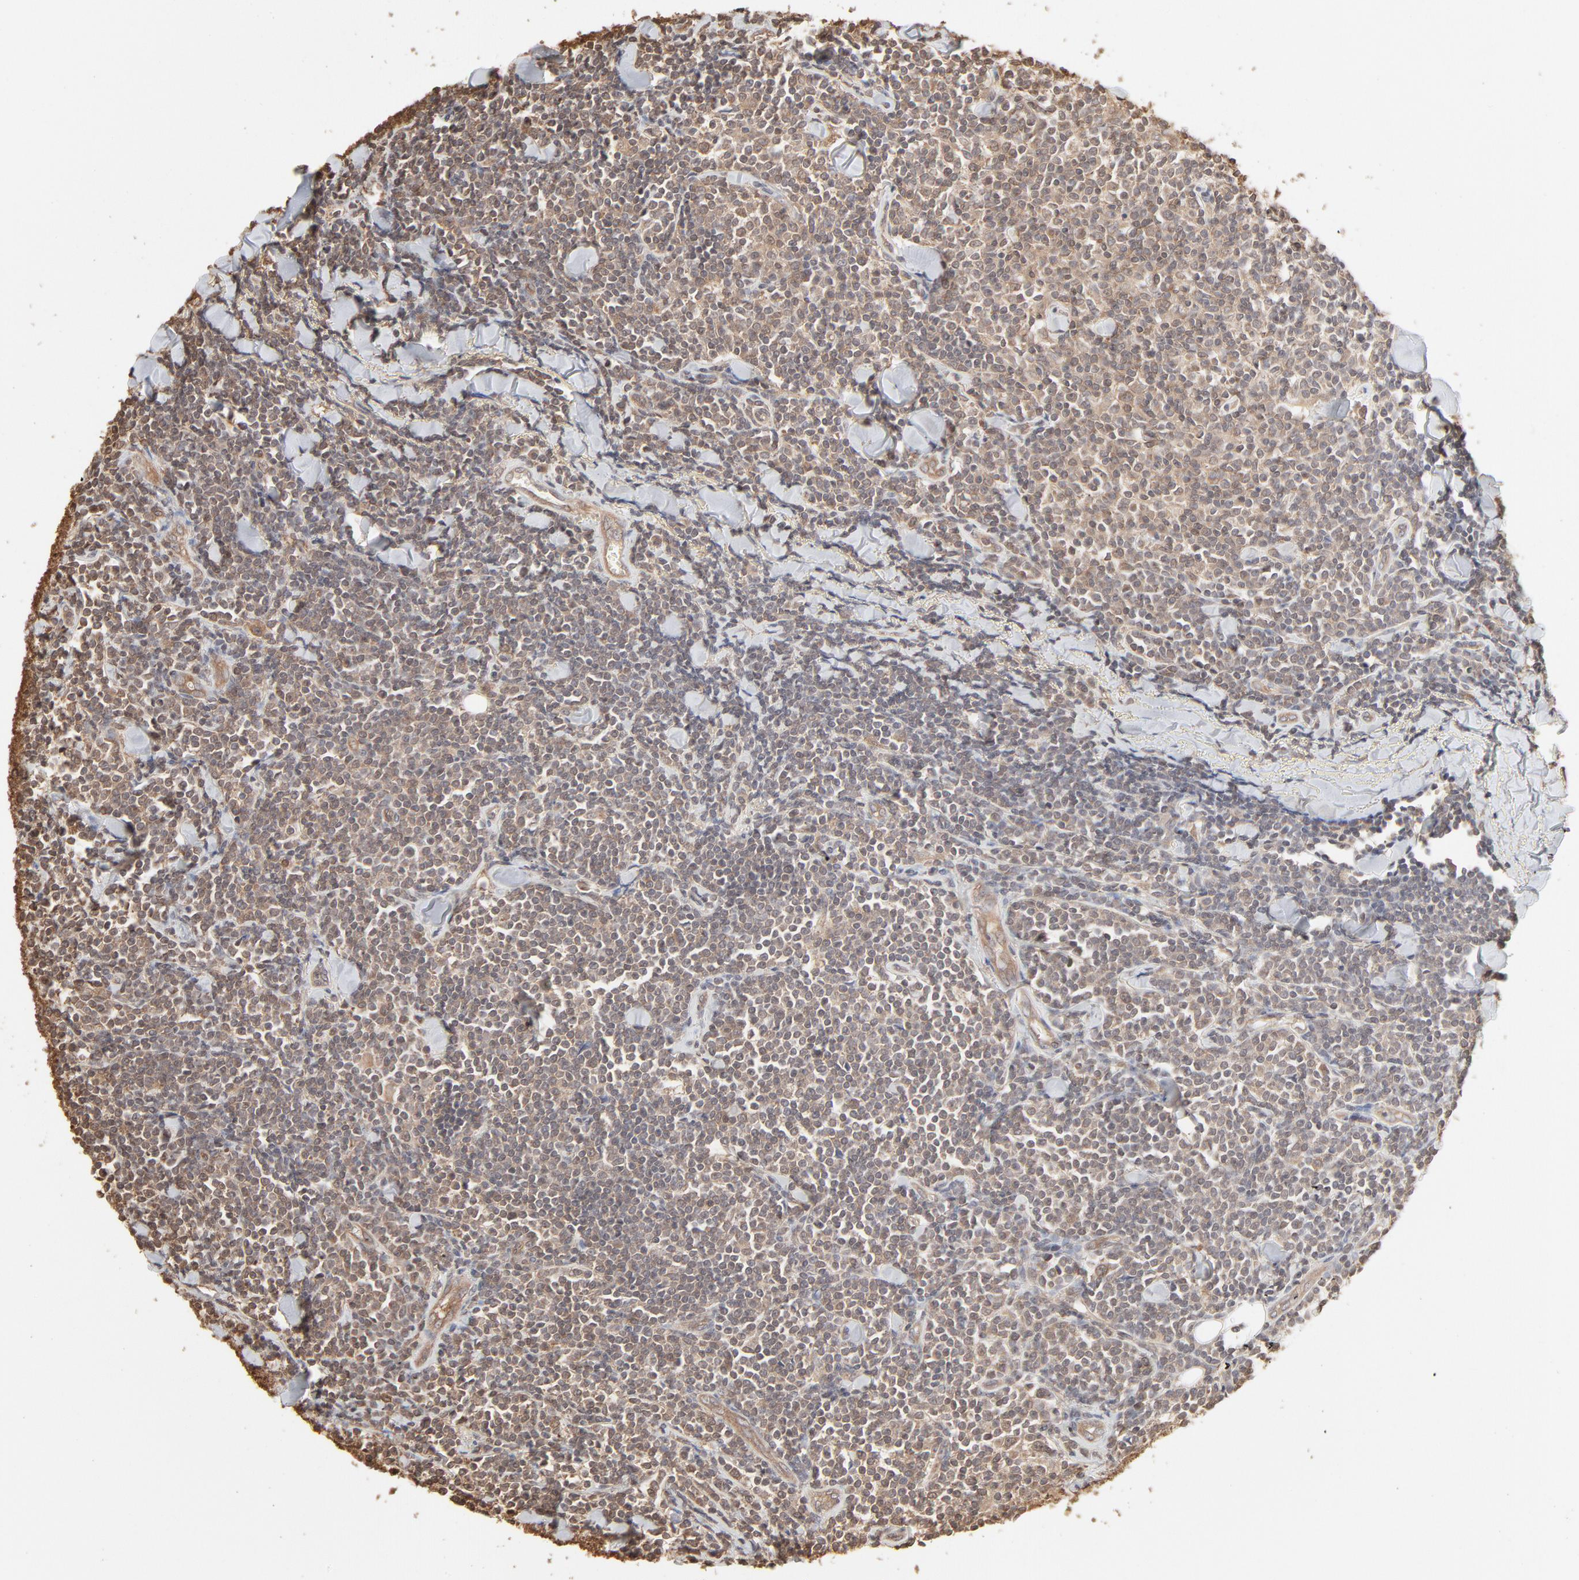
{"staining": {"intensity": "weak", "quantity": ">75%", "location": "cytoplasmic/membranous"}, "tissue": "lymphoma", "cell_type": "Tumor cells", "image_type": "cancer", "snomed": [{"axis": "morphology", "description": "Malignant lymphoma, non-Hodgkin's type, Low grade"}, {"axis": "topography", "description": "Soft tissue"}], "caption": "About >75% of tumor cells in human low-grade malignant lymphoma, non-Hodgkin's type reveal weak cytoplasmic/membranous protein staining as visualized by brown immunohistochemical staining.", "gene": "PPP2CA", "patient": {"sex": "male", "age": 92}}